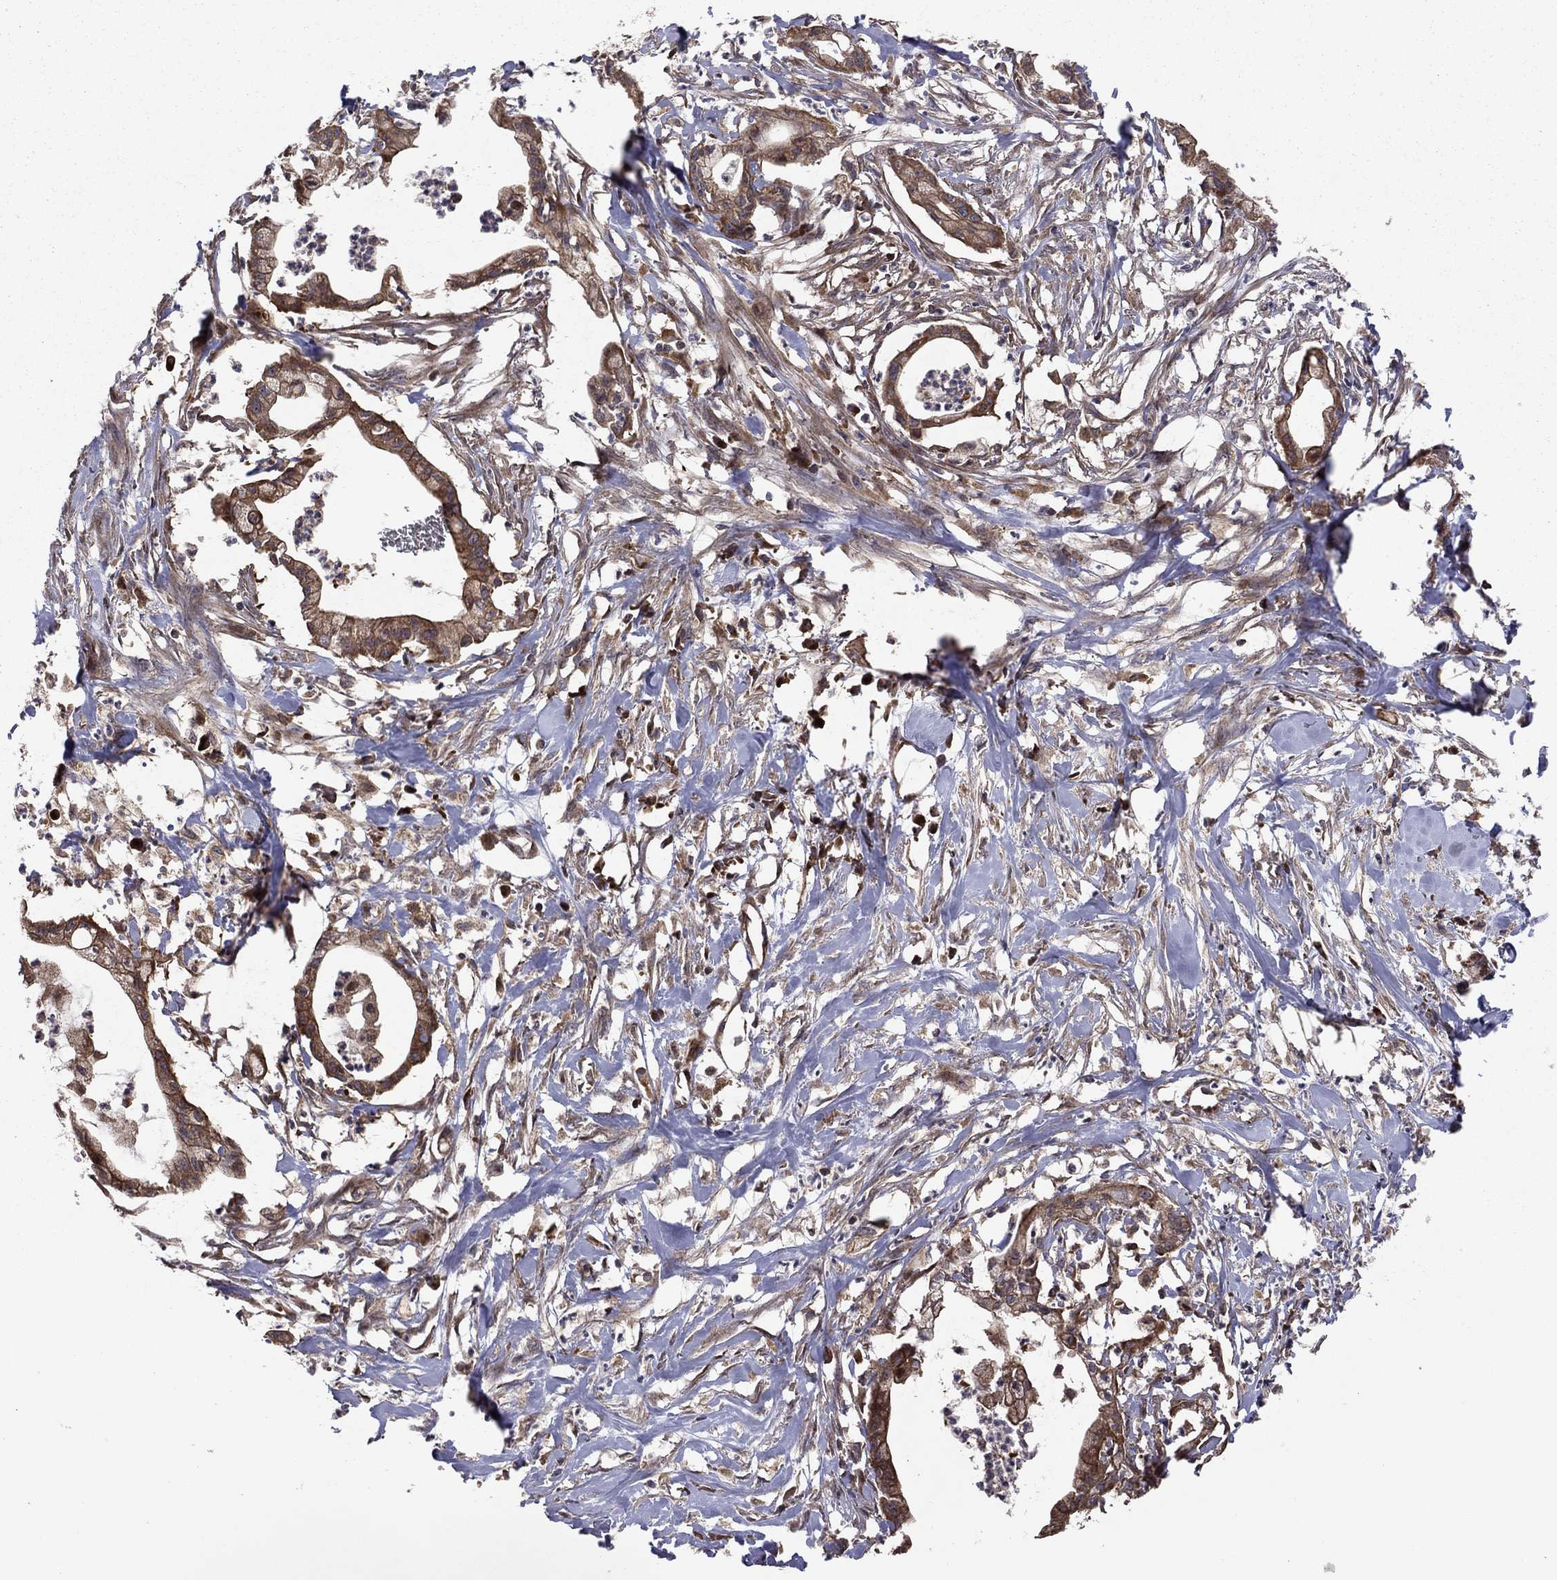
{"staining": {"intensity": "moderate", "quantity": ">75%", "location": "cytoplasmic/membranous"}, "tissue": "pancreatic cancer", "cell_type": "Tumor cells", "image_type": "cancer", "snomed": [{"axis": "morphology", "description": "Normal tissue, NOS"}, {"axis": "morphology", "description": "Adenocarcinoma, NOS"}, {"axis": "topography", "description": "Pancreas"}], "caption": "Immunohistochemical staining of human adenocarcinoma (pancreatic) reveals medium levels of moderate cytoplasmic/membranous expression in approximately >75% of tumor cells. The staining was performed using DAB to visualize the protein expression in brown, while the nuclei were stained in blue with hematoxylin (Magnification: 20x).", "gene": "BABAM2", "patient": {"sex": "female", "age": 58}}